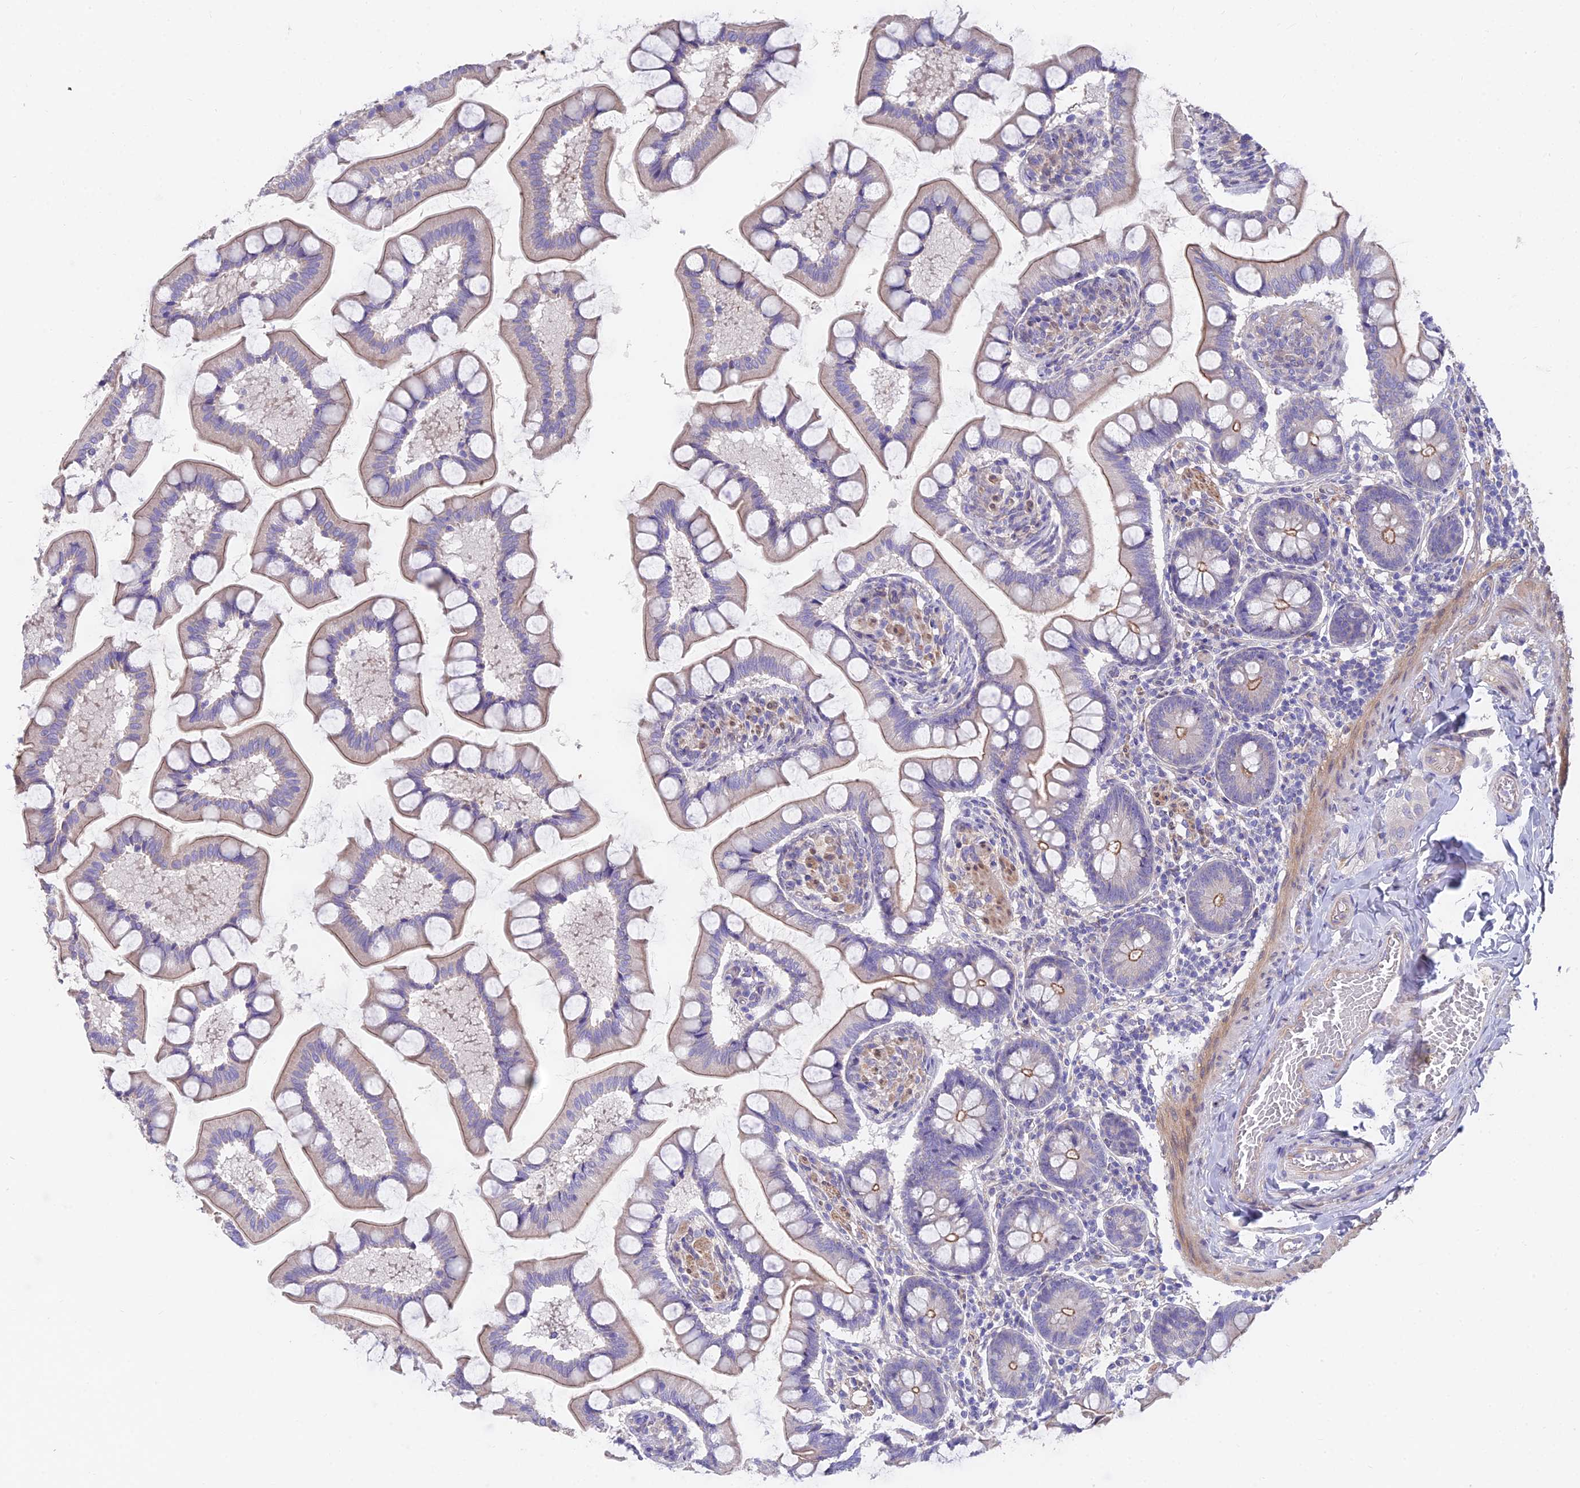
{"staining": {"intensity": "moderate", "quantity": "25%-75%", "location": "cytoplasmic/membranous"}, "tissue": "small intestine", "cell_type": "Glandular cells", "image_type": "normal", "snomed": [{"axis": "morphology", "description": "Normal tissue, NOS"}, {"axis": "topography", "description": "Small intestine"}], "caption": "Immunohistochemistry (IHC) micrograph of normal human small intestine stained for a protein (brown), which reveals medium levels of moderate cytoplasmic/membranous expression in approximately 25%-75% of glandular cells.", "gene": "FAM168B", "patient": {"sex": "male", "age": 41}}